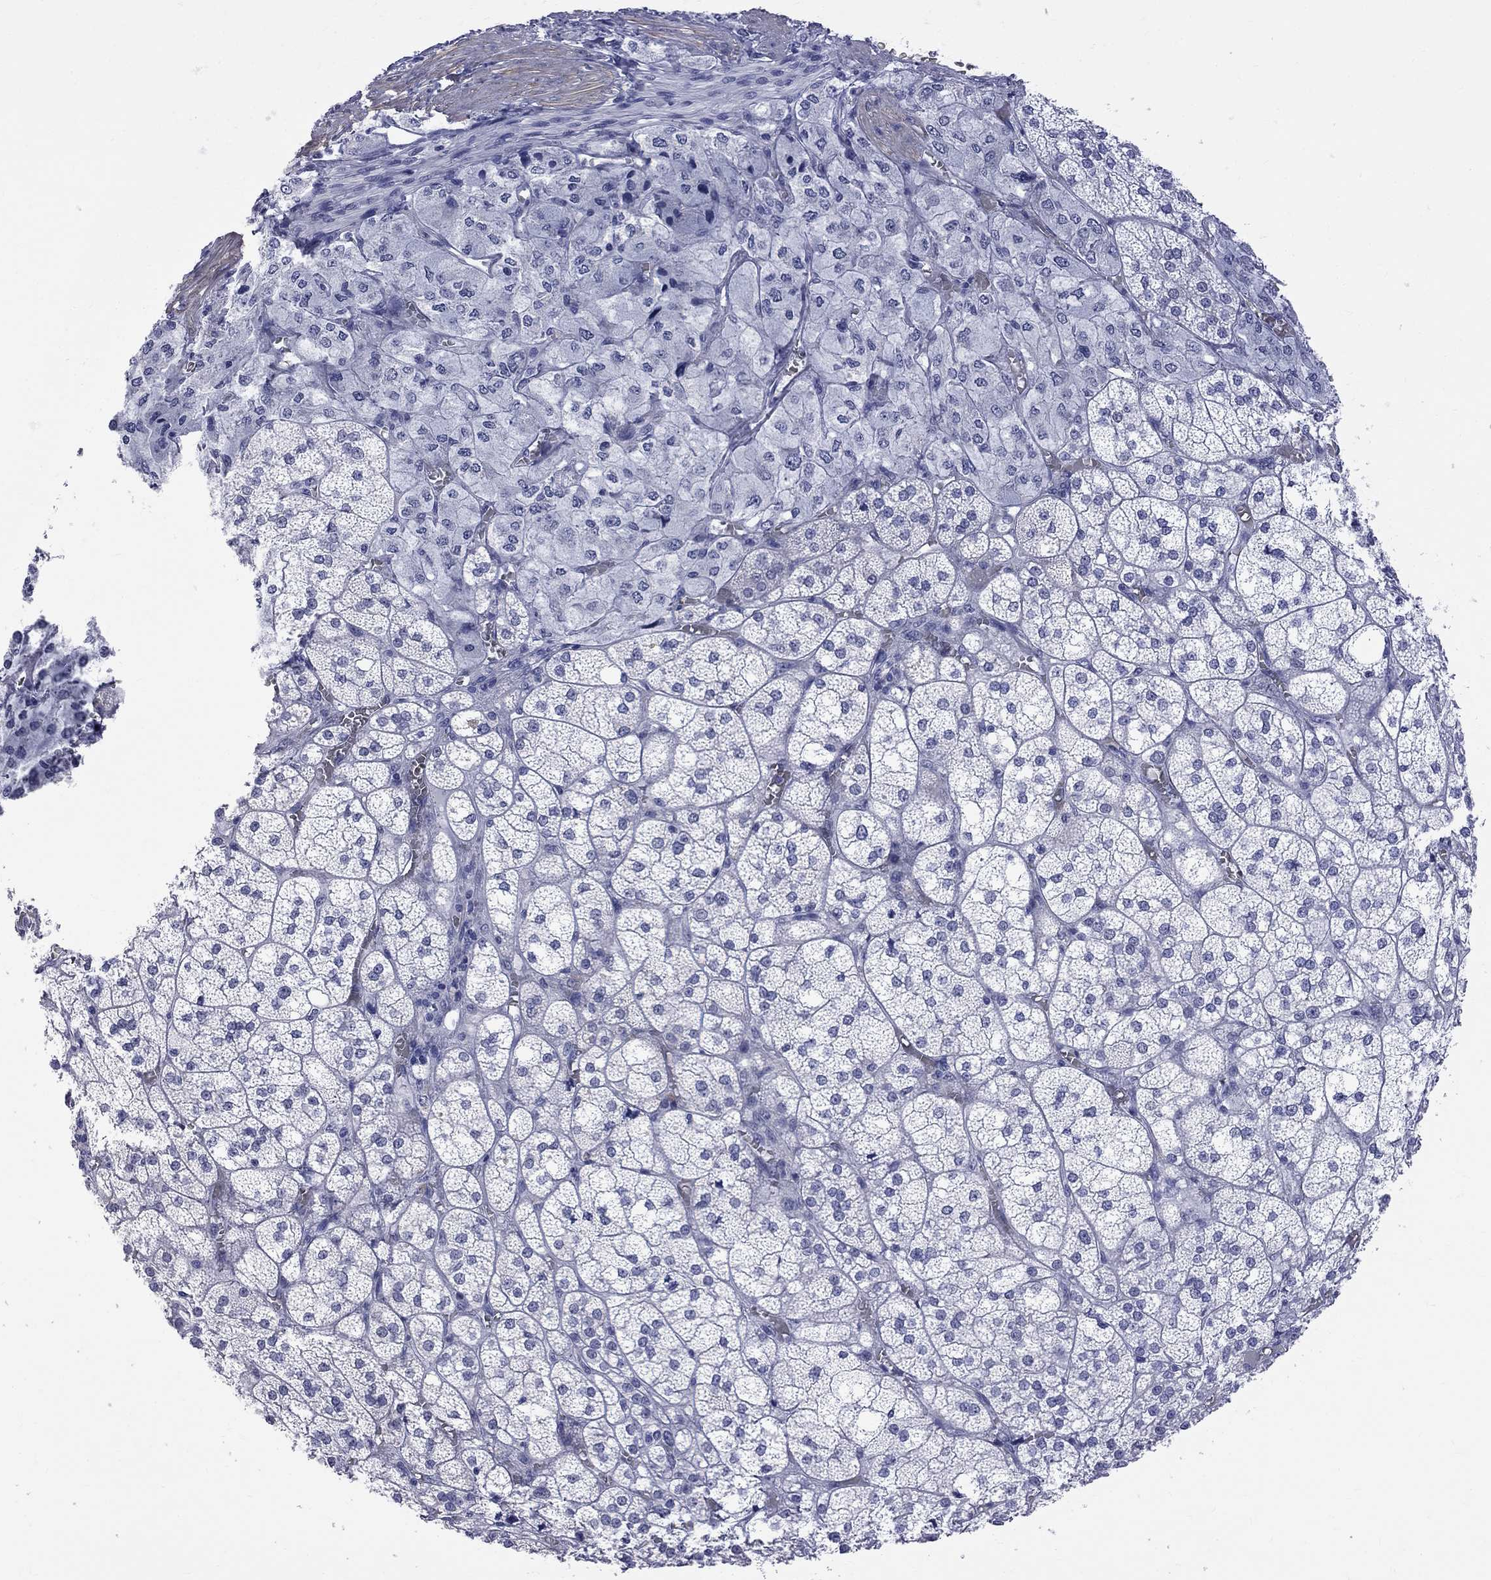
{"staining": {"intensity": "negative", "quantity": "none", "location": "none"}, "tissue": "adrenal gland", "cell_type": "Glandular cells", "image_type": "normal", "snomed": [{"axis": "morphology", "description": "Normal tissue, NOS"}, {"axis": "topography", "description": "Adrenal gland"}], "caption": "Immunohistochemical staining of benign adrenal gland exhibits no significant expression in glandular cells.", "gene": "BPIFB1", "patient": {"sex": "female", "age": 60}}